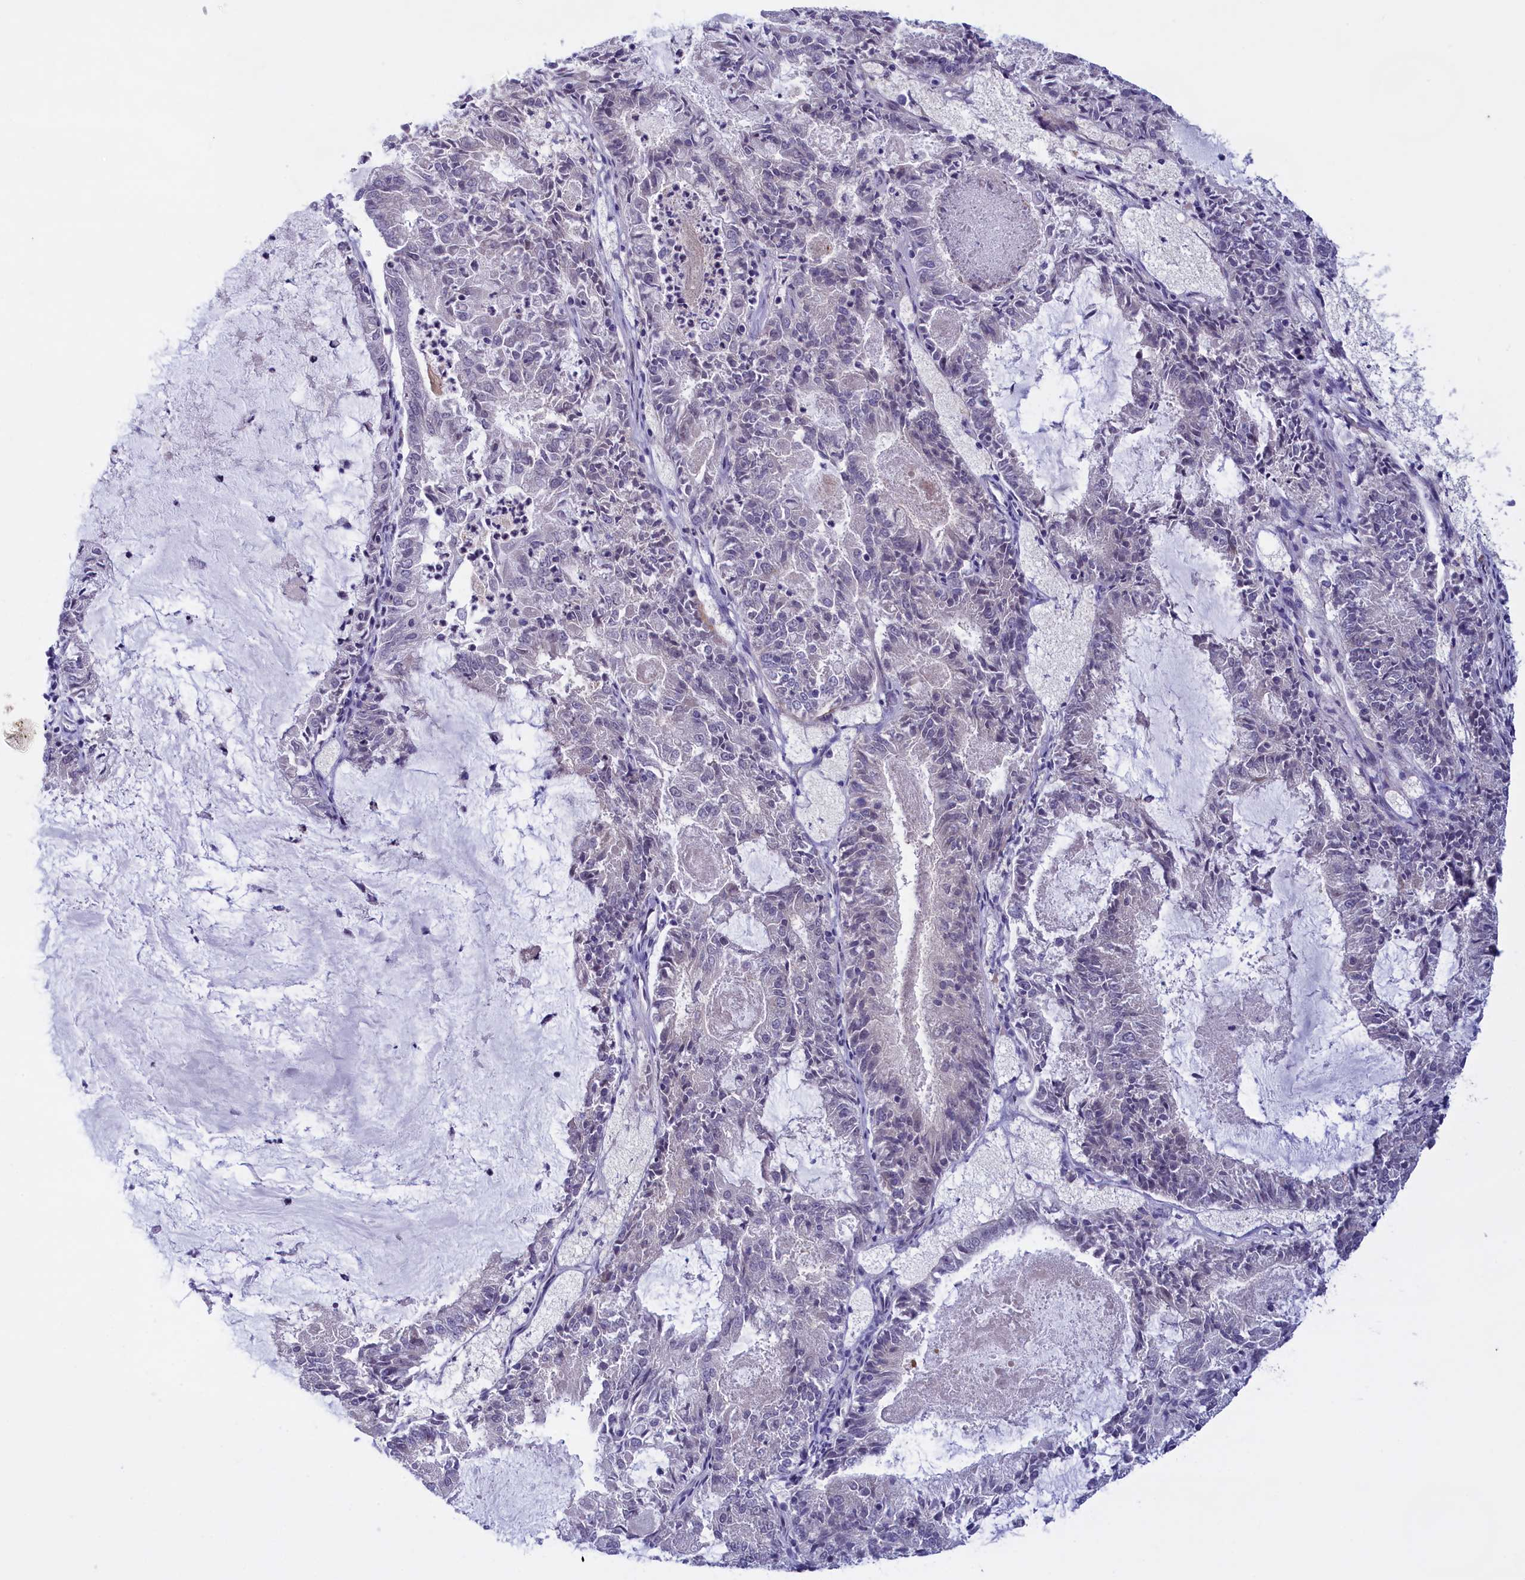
{"staining": {"intensity": "negative", "quantity": "none", "location": "none"}, "tissue": "endometrial cancer", "cell_type": "Tumor cells", "image_type": "cancer", "snomed": [{"axis": "morphology", "description": "Adenocarcinoma, NOS"}, {"axis": "topography", "description": "Endometrium"}], "caption": "Immunohistochemistry (IHC) micrograph of neoplastic tissue: endometrial cancer stained with DAB reveals no significant protein staining in tumor cells. (DAB immunohistochemistry, high magnification).", "gene": "IGFALS", "patient": {"sex": "female", "age": 57}}